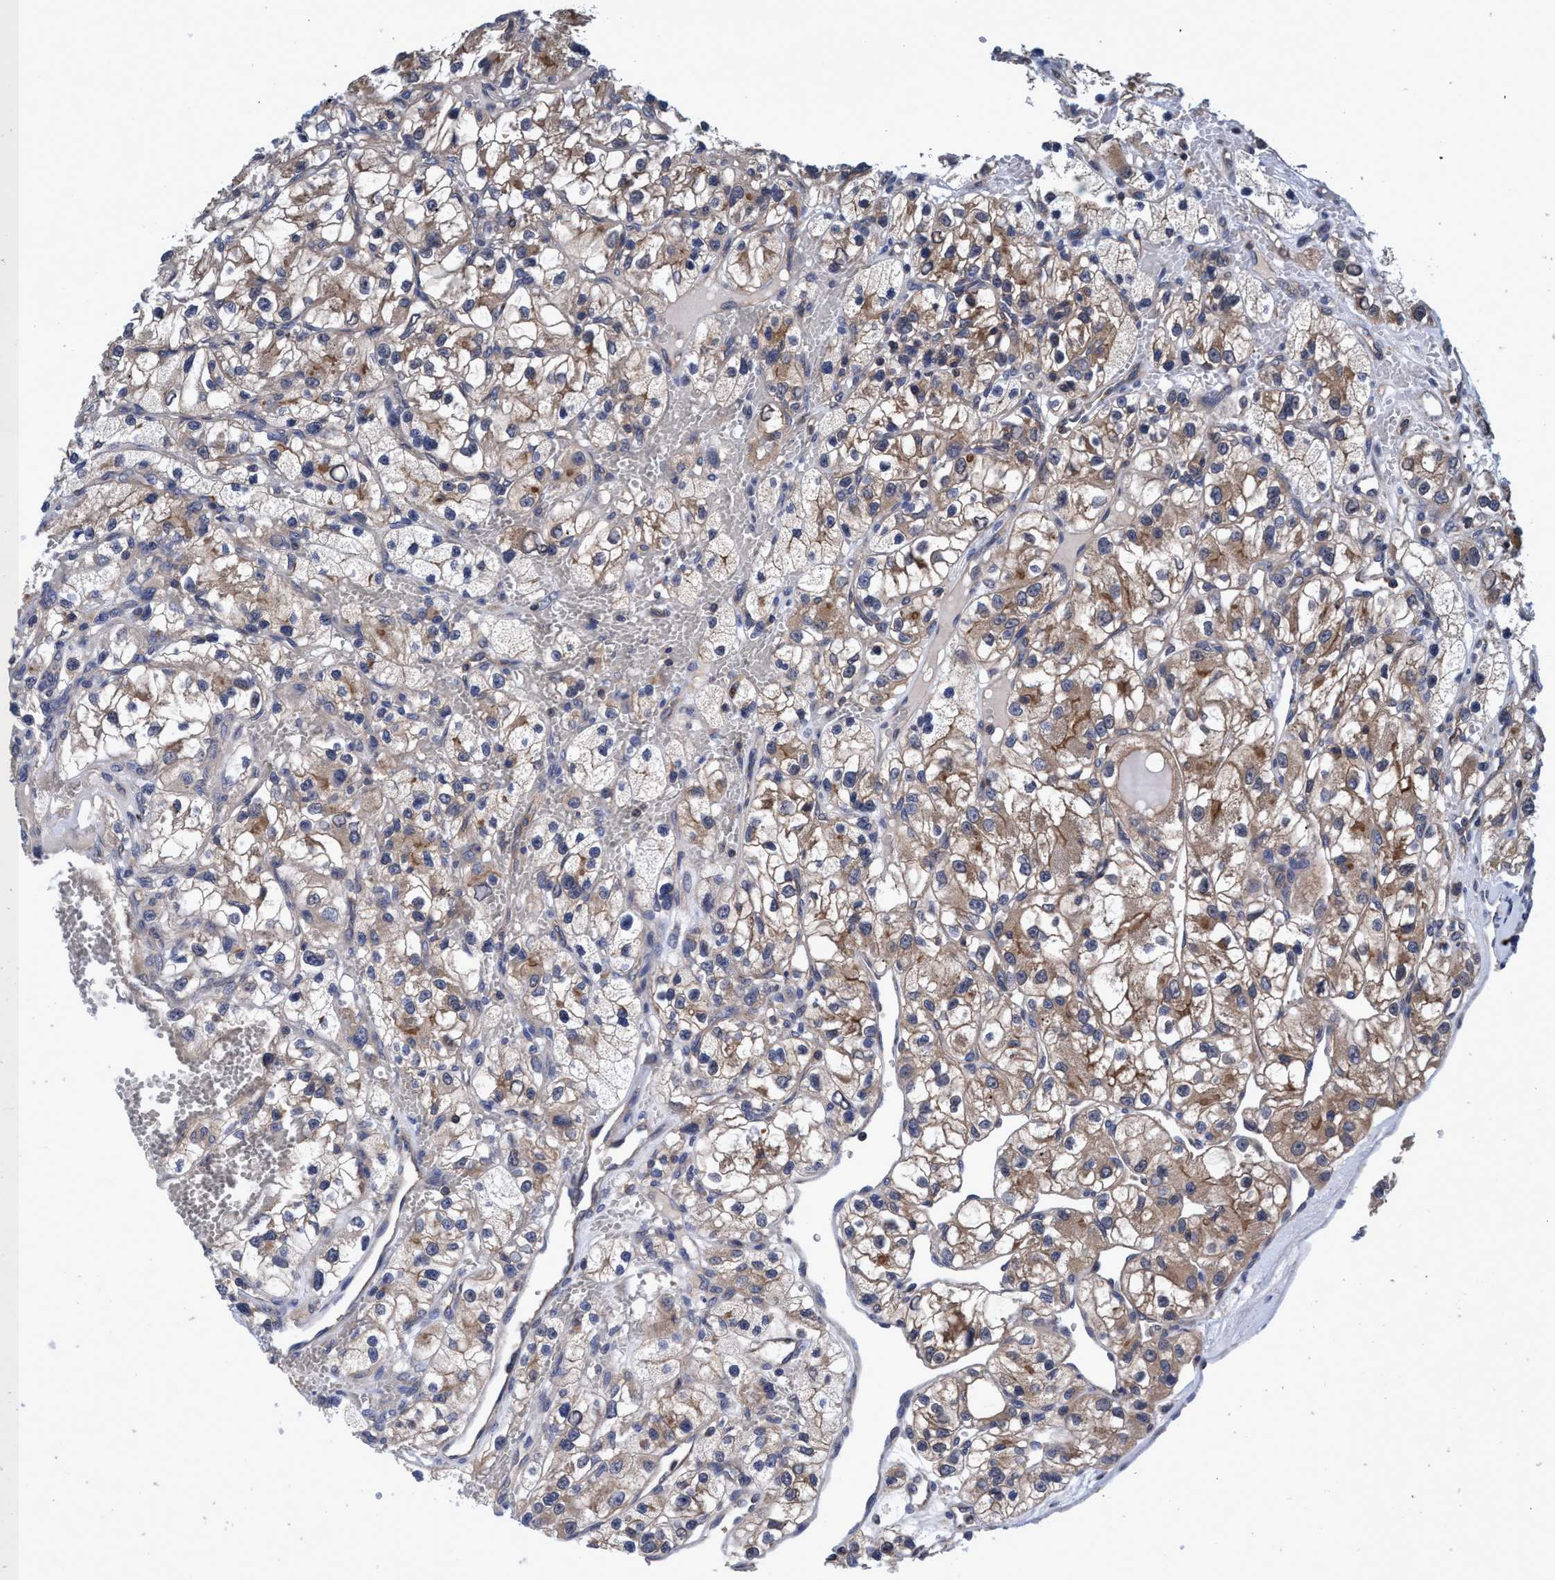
{"staining": {"intensity": "moderate", "quantity": "25%-75%", "location": "cytoplasmic/membranous"}, "tissue": "renal cancer", "cell_type": "Tumor cells", "image_type": "cancer", "snomed": [{"axis": "morphology", "description": "Adenocarcinoma, NOS"}, {"axis": "topography", "description": "Kidney"}], "caption": "A photomicrograph of human renal cancer (adenocarcinoma) stained for a protein shows moderate cytoplasmic/membranous brown staining in tumor cells.", "gene": "CALCOCO2", "patient": {"sex": "female", "age": 57}}